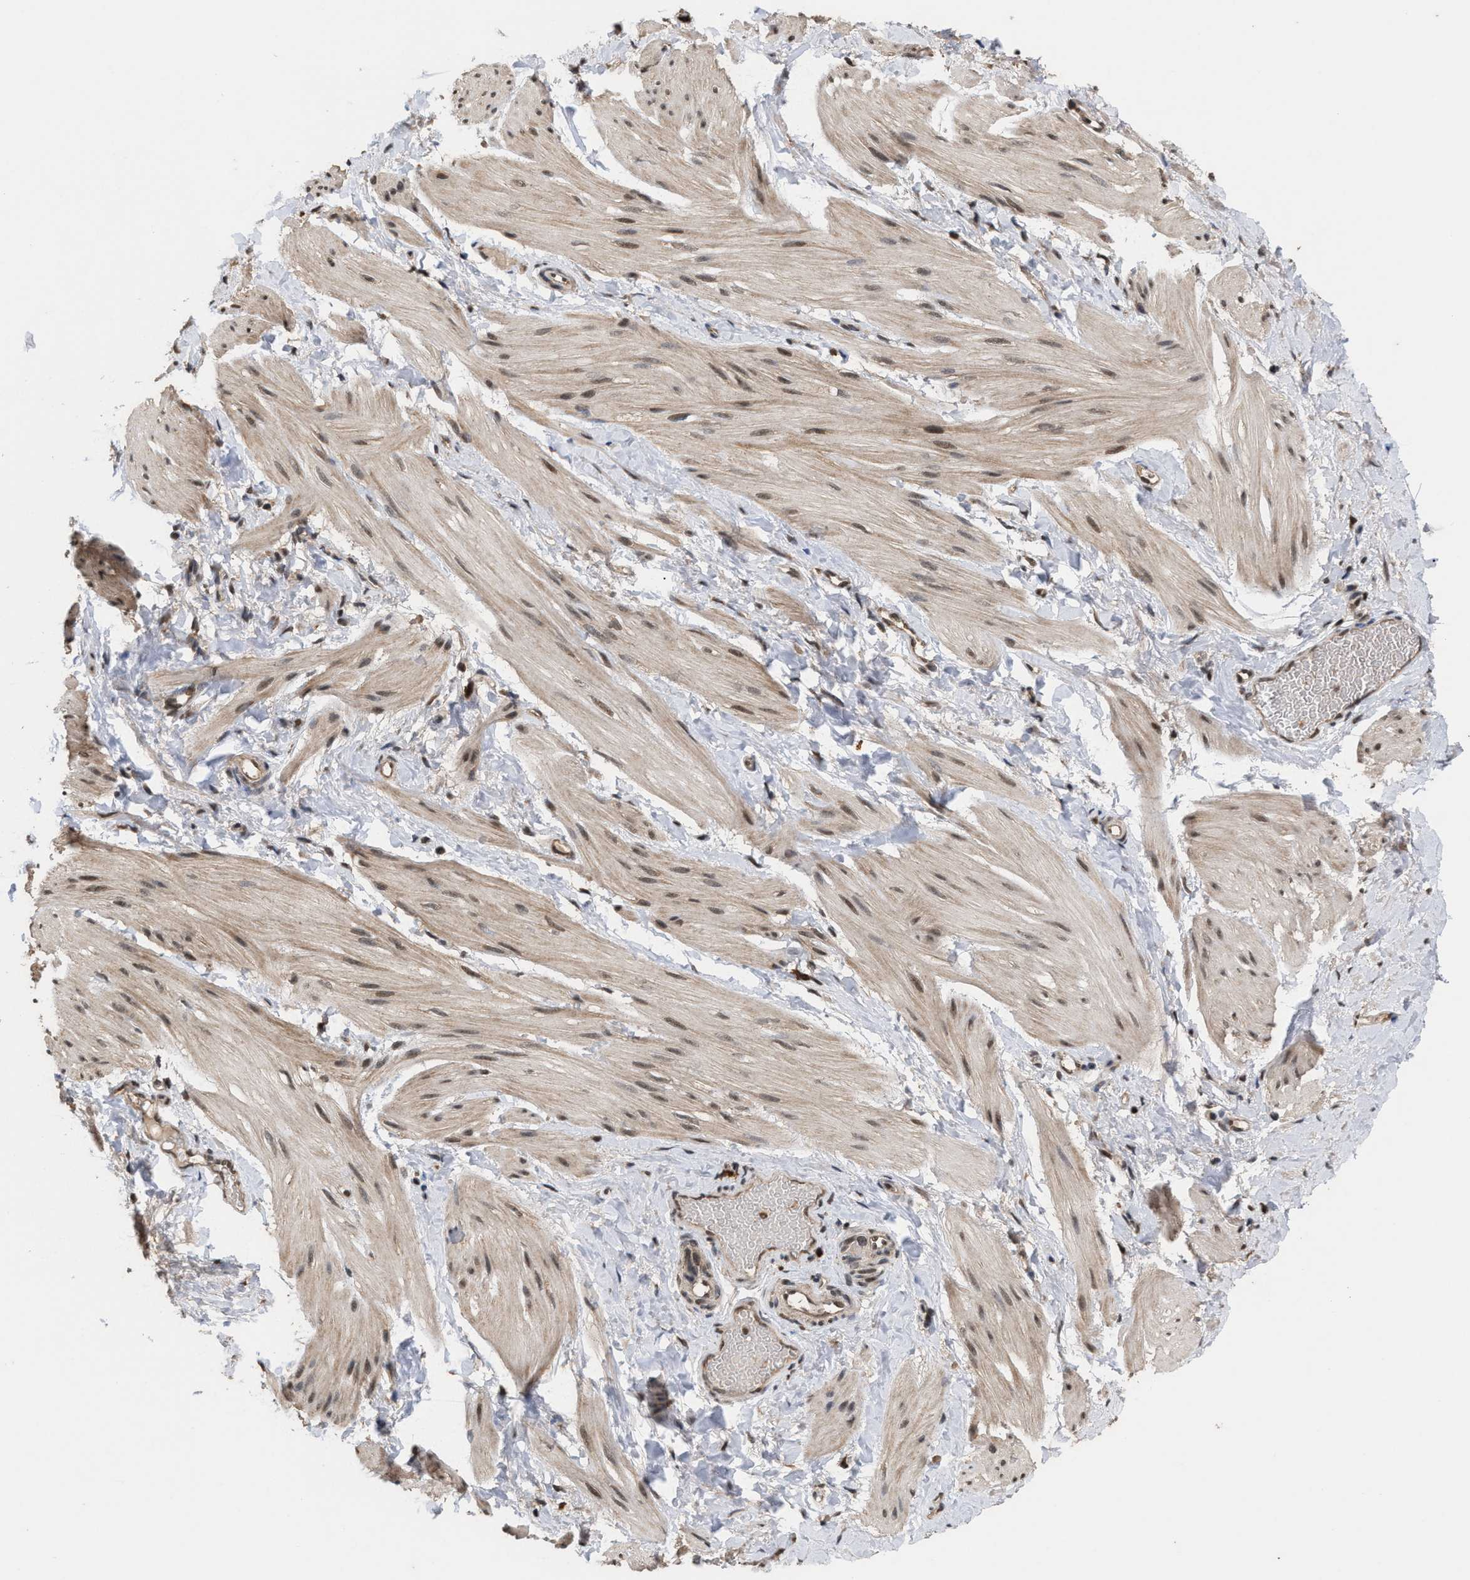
{"staining": {"intensity": "weak", "quantity": ">75%", "location": "cytoplasmic/membranous,nuclear"}, "tissue": "smooth muscle", "cell_type": "Smooth muscle cells", "image_type": "normal", "snomed": [{"axis": "morphology", "description": "Normal tissue, NOS"}, {"axis": "topography", "description": "Smooth muscle"}], "caption": "The image displays immunohistochemical staining of unremarkable smooth muscle. There is weak cytoplasmic/membranous,nuclear positivity is identified in approximately >75% of smooth muscle cells.", "gene": "C9orf78", "patient": {"sex": "male", "age": 16}}